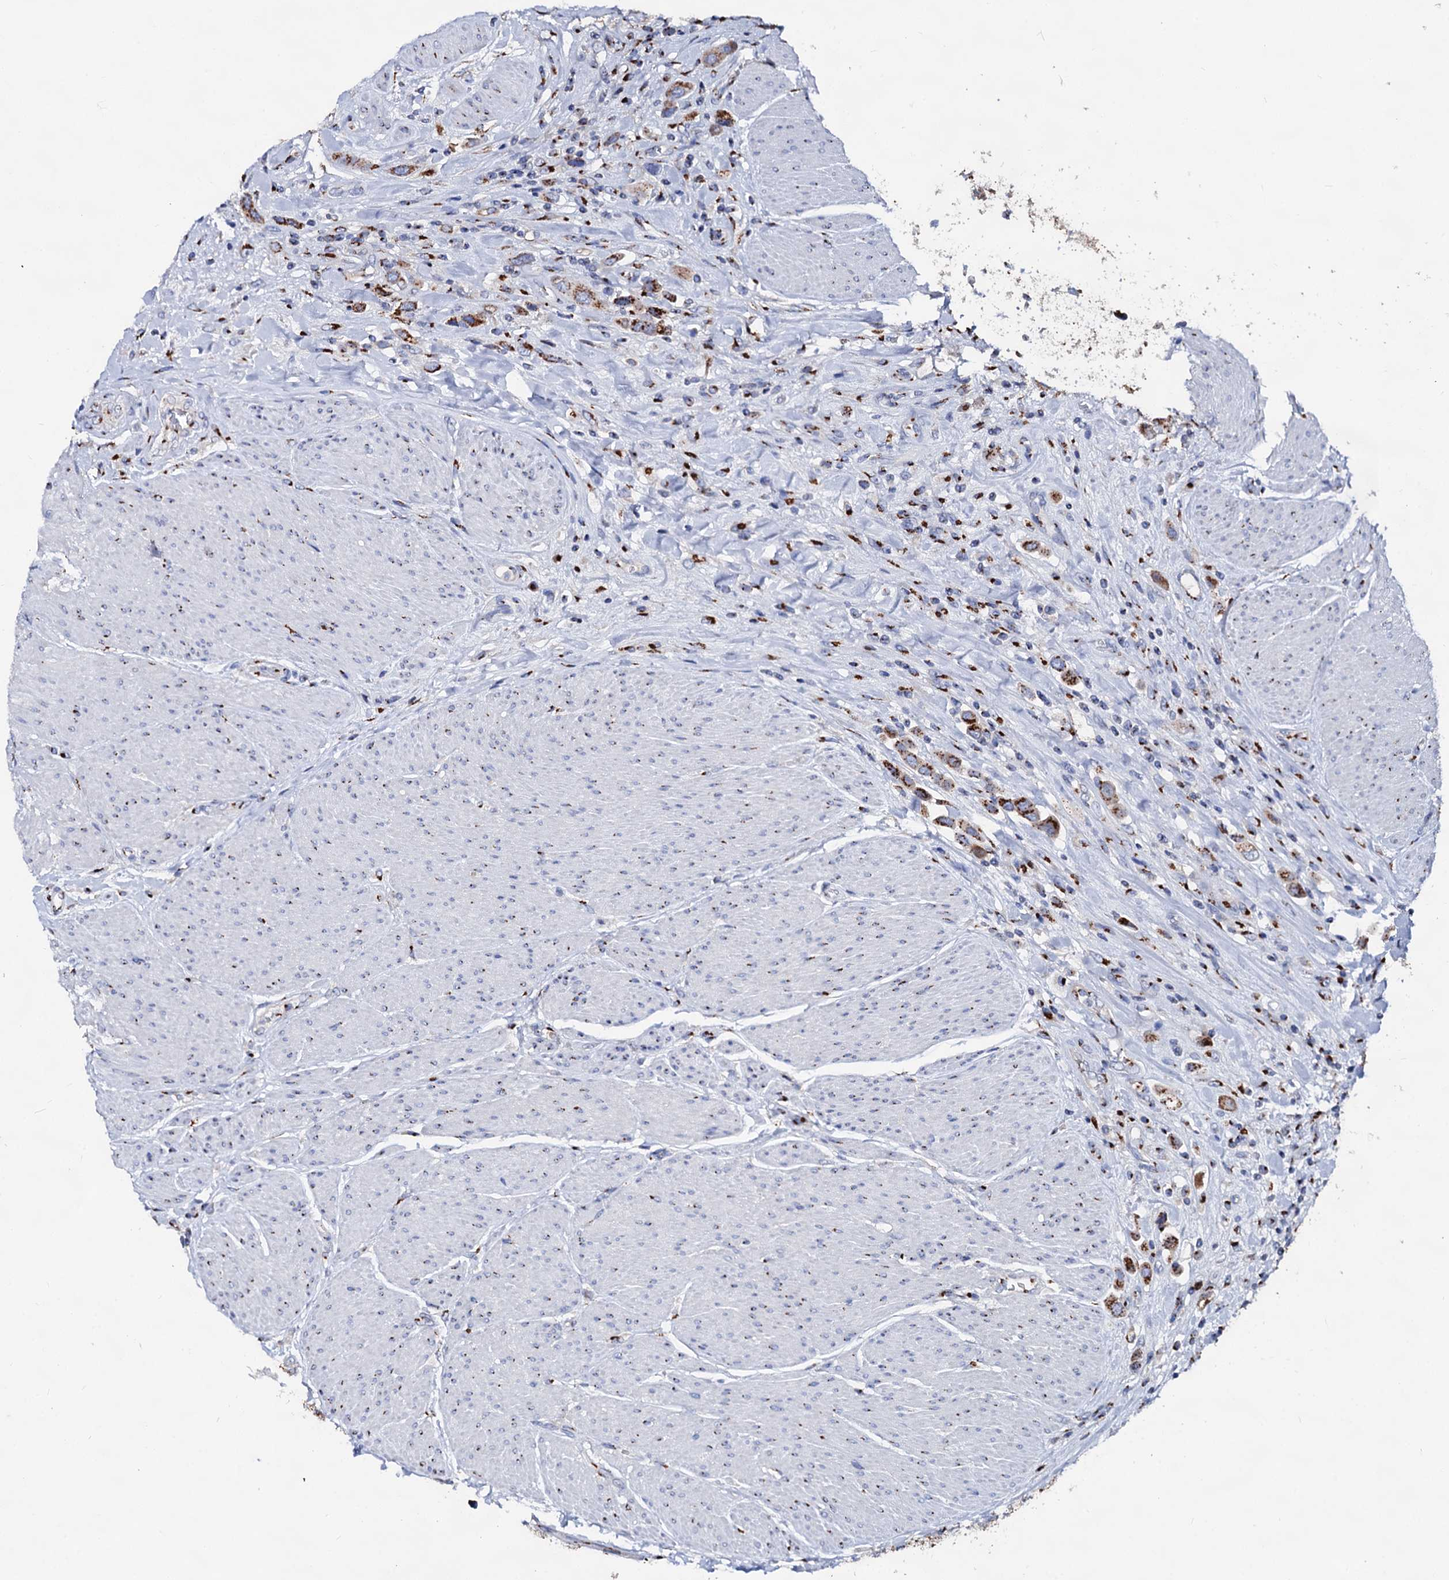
{"staining": {"intensity": "strong", "quantity": ">75%", "location": "cytoplasmic/membranous"}, "tissue": "urothelial cancer", "cell_type": "Tumor cells", "image_type": "cancer", "snomed": [{"axis": "morphology", "description": "Urothelial carcinoma, High grade"}, {"axis": "topography", "description": "Urinary bladder"}], "caption": "Urothelial cancer was stained to show a protein in brown. There is high levels of strong cytoplasmic/membranous staining in approximately >75% of tumor cells.", "gene": "TM9SF3", "patient": {"sex": "male", "age": 50}}